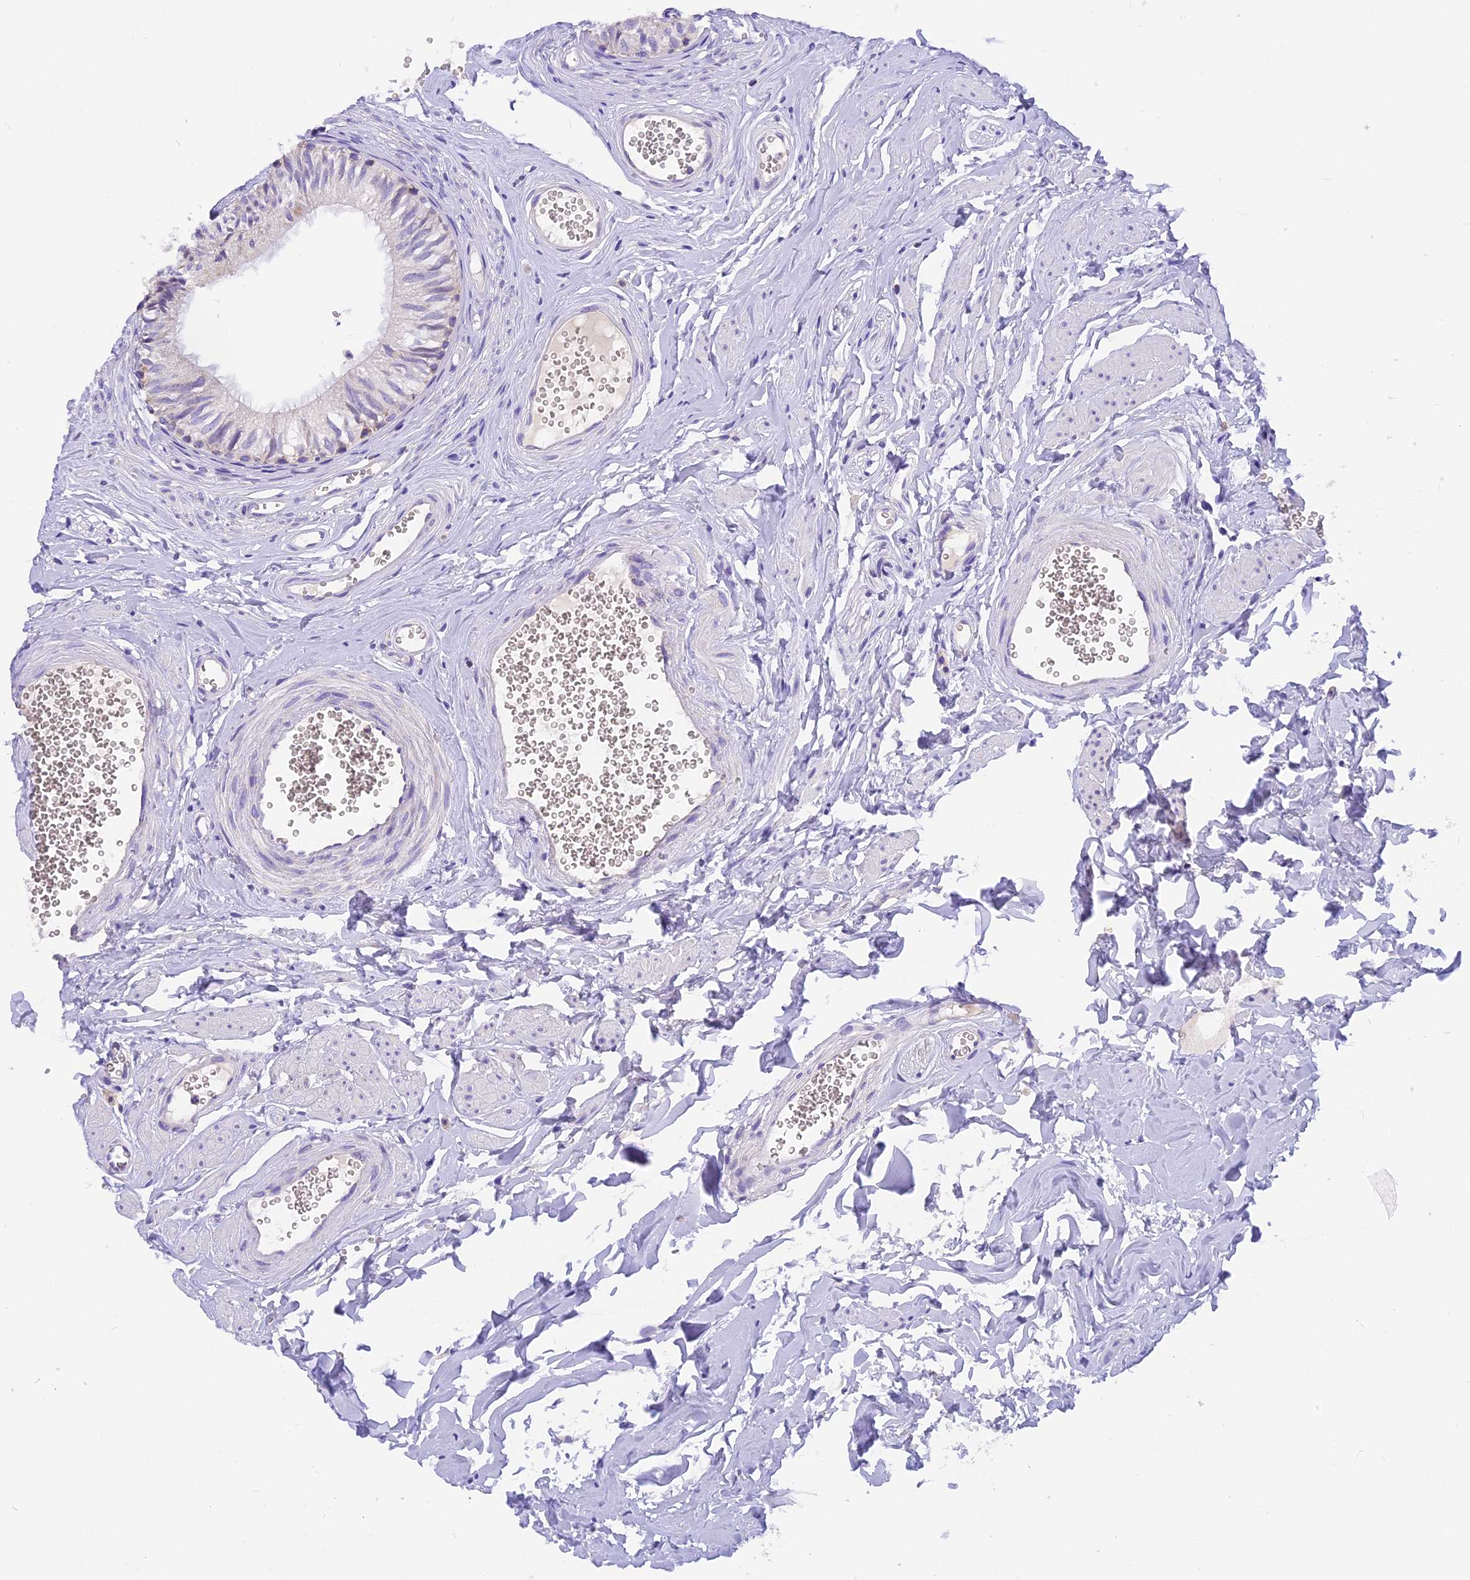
{"staining": {"intensity": "moderate", "quantity": "<25%", "location": "cytoplasmic/membranous"}, "tissue": "epididymis", "cell_type": "Glandular cells", "image_type": "normal", "snomed": [{"axis": "morphology", "description": "Normal tissue, NOS"}, {"axis": "topography", "description": "Epididymis"}], "caption": "A high-resolution photomicrograph shows immunohistochemistry staining of benign epididymis, which demonstrates moderate cytoplasmic/membranous staining in approximately <25% of glandular cells. The staining was performed using DAB (3,3'-diaminobenzidine), with brown indicating positive protein expression. Nuclei are stained blue with hematoxylin.", "gene": "MGME1", "patient": {"sex": "male", "age": 36}}